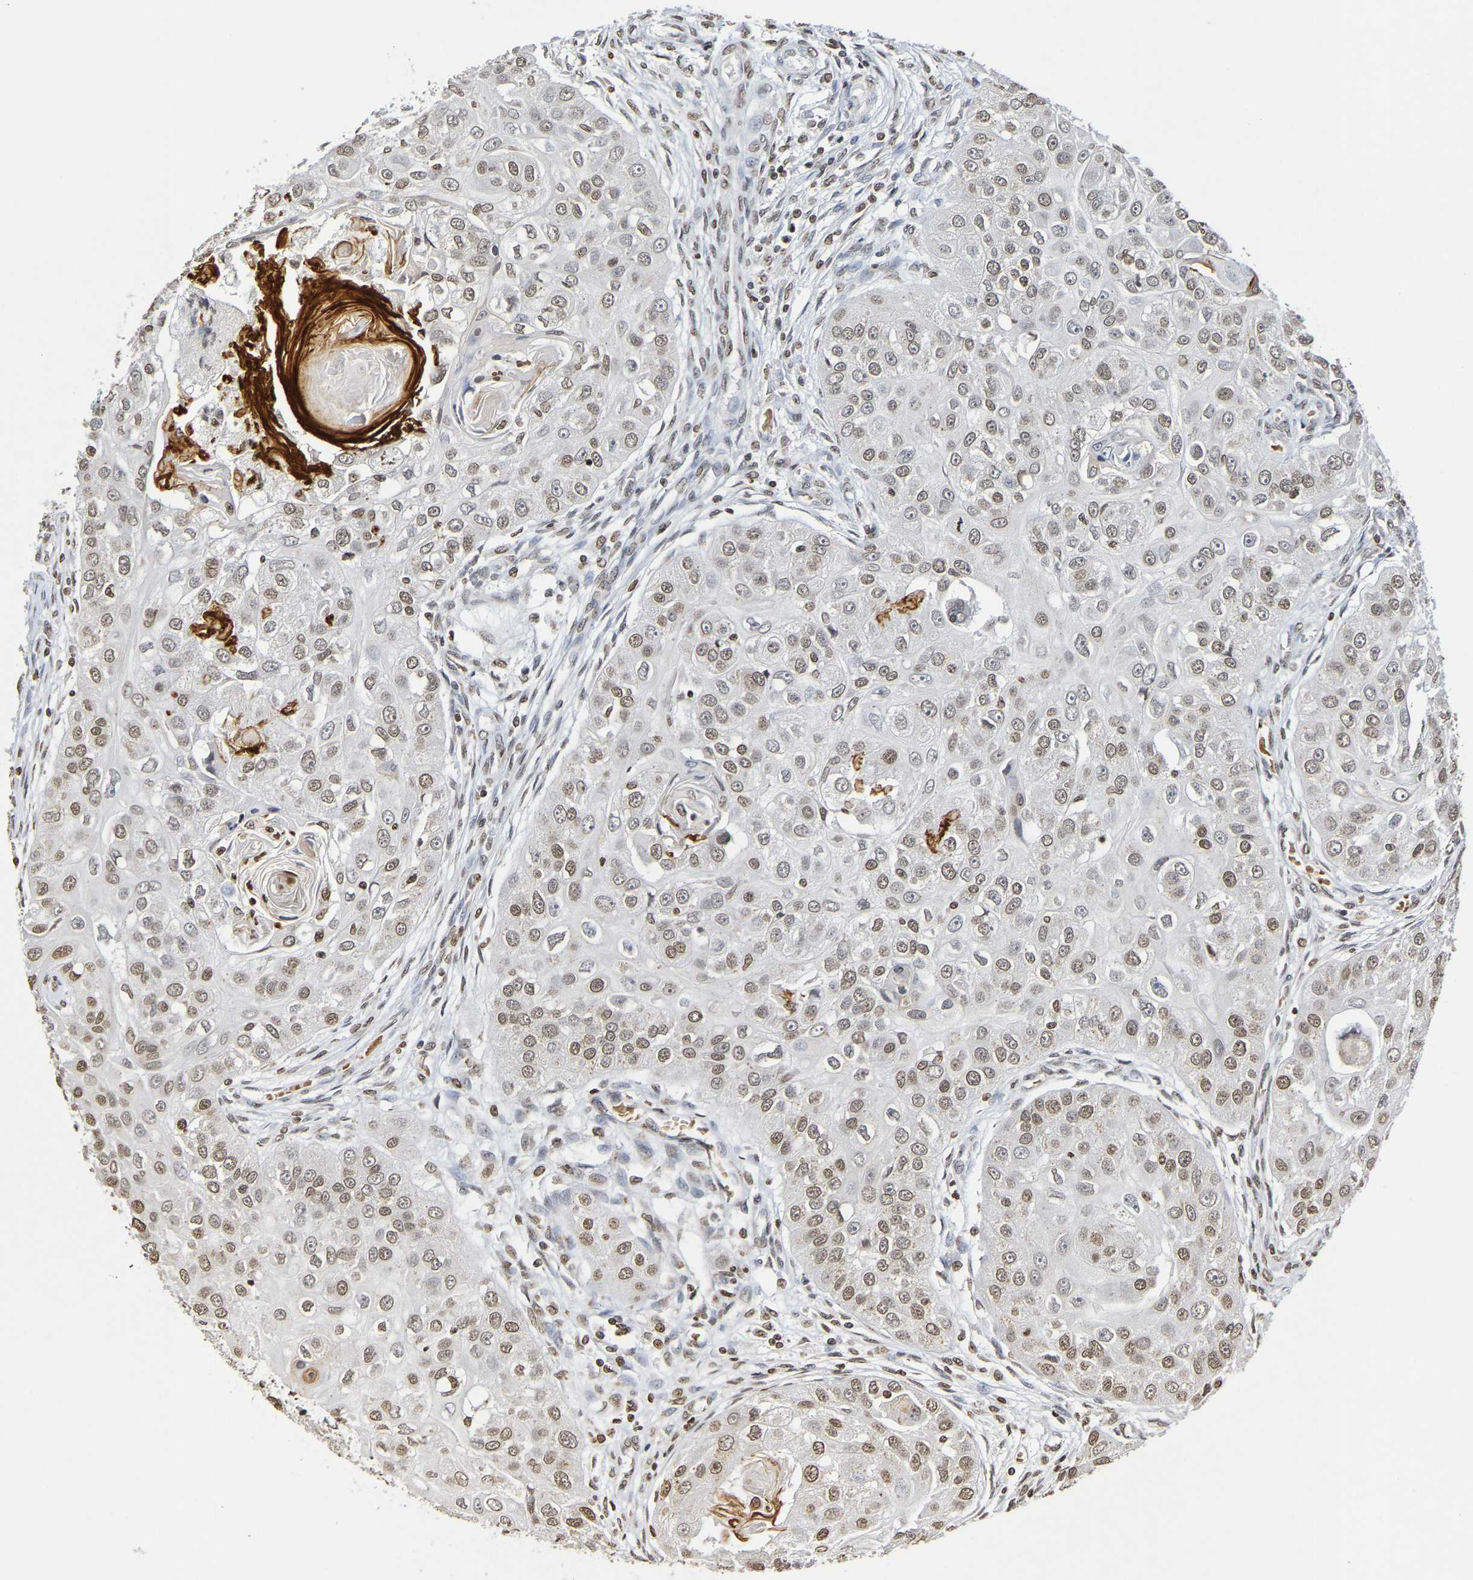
{"staining": {"intensity": "weak", "quantity": ">75%", "location": "nuclear"}, "tissue": "head and neck cancer", "cell_type": "Tumor cells", "image_type": "cancer", "snomed": [{"axis": "morphology", "description": "Normal tissue, NOS"}, {"axis": "morphology", "description": "Squamous cell carcinoma, NOS"}, {"axis": "topography", "description": "Skeletal muscle"}, {"axis": "topography", "description": "Head-Neck"}], "caption": "Weak nuclear protein staining is appreciated in approximately >75% of tumor cells in squamous cell carcinoma (head and neck).", "gene": "ATF4", "patient": {"sex": "male", "age": 51}}